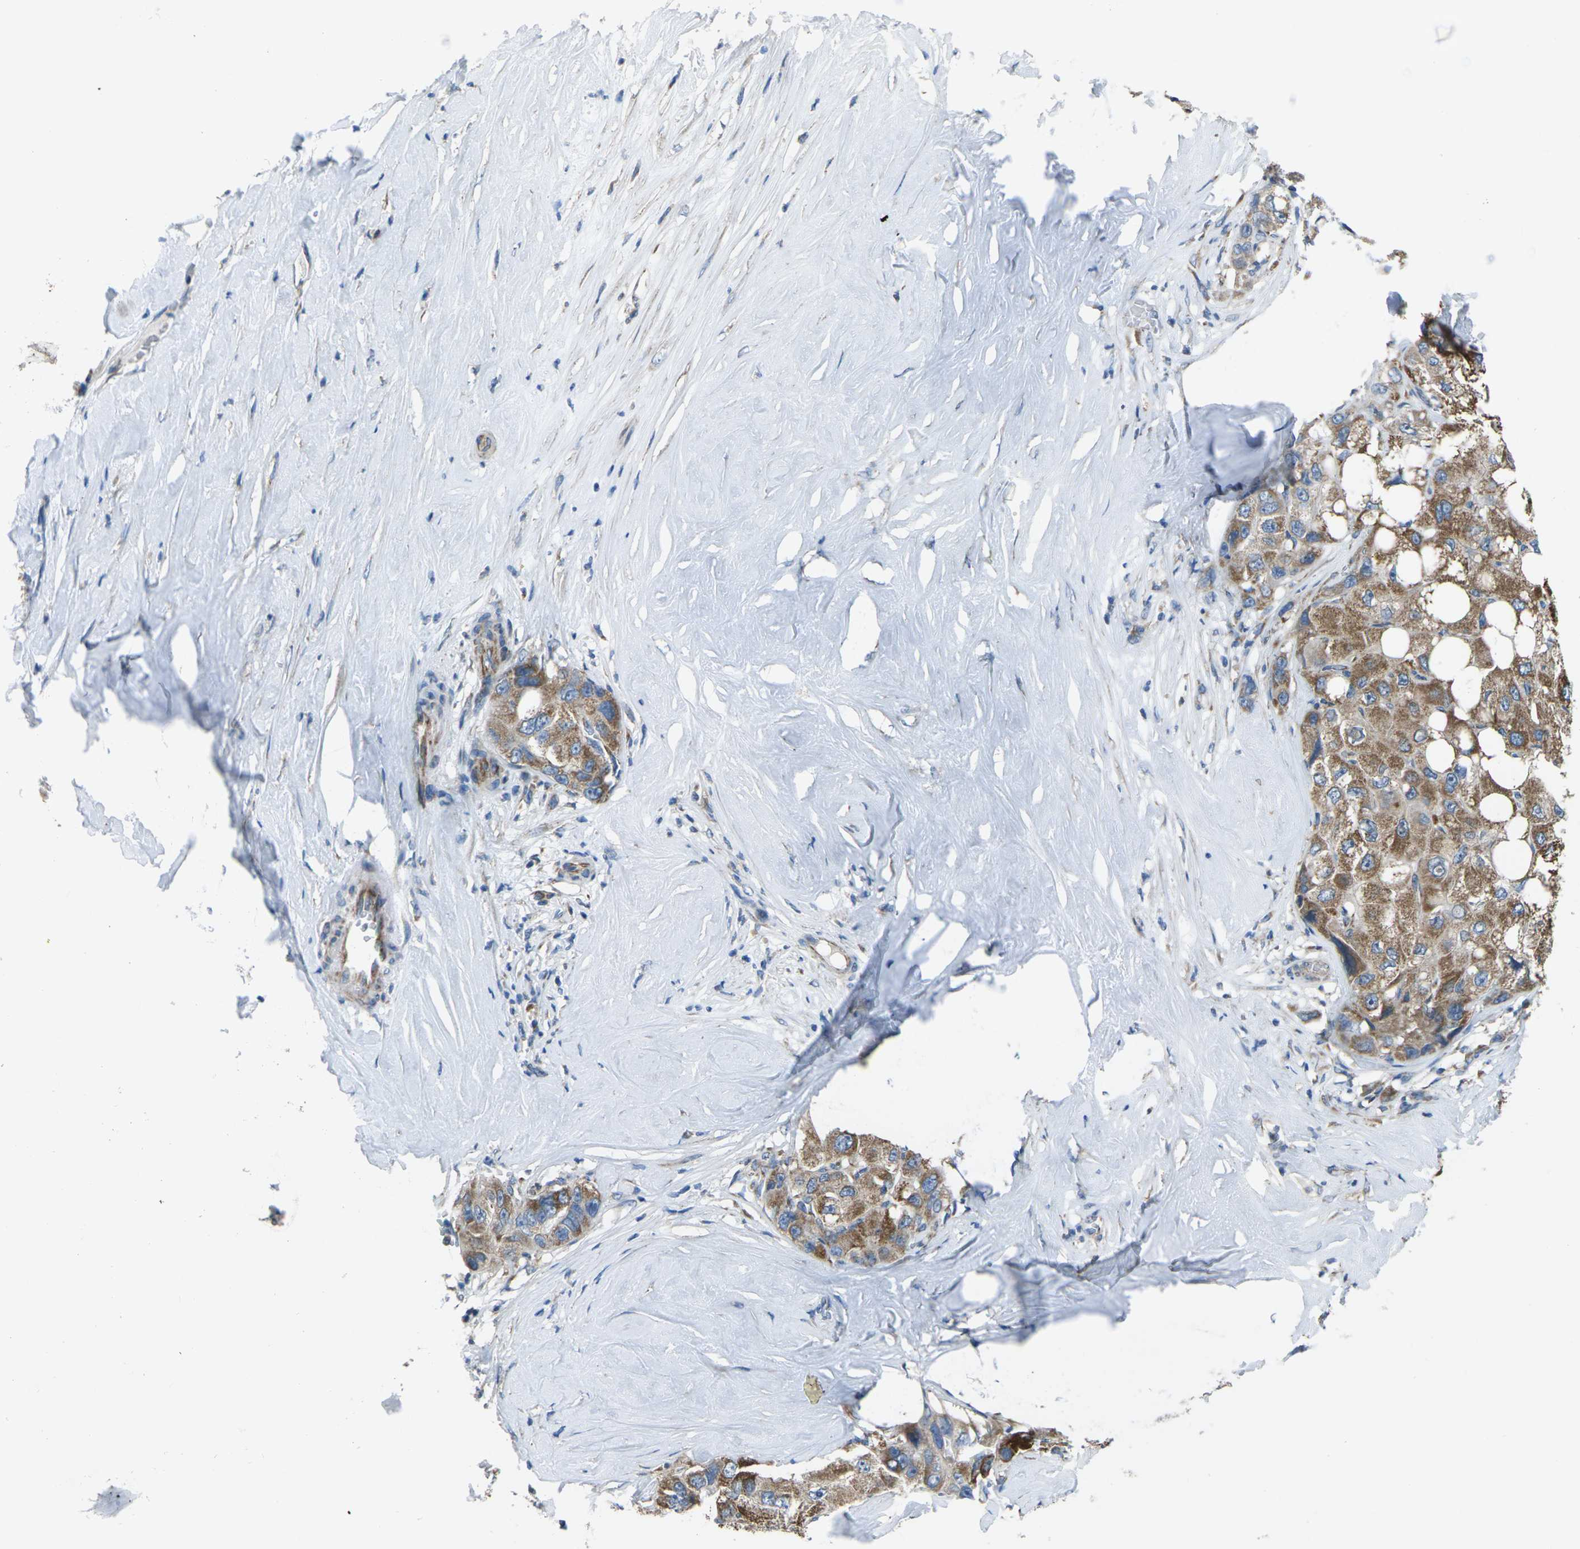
{"staining": {"intensity": "moderate", "quantity": ">75%", "location": "cytoplasmic/membranous"}, "tissue": "liver cancer", "cell_type": "Tumor cells", "image_type": "cancer", "snomed": [{"axis": "morphology", "description": "Carcinoma, Hepatocellular, NOS"}, {"axis": "topography", "description": "Liver"}], "caption": "Approximately >75% of tumor cells in liver cancer (hepatocellular carcinoma) exhibit moderate cytoplasmic/membranous protein positivity as visualized by brown immunohistochemical staining.", "gene": "TMEM120B", "patient": {"sex": "male", "age": 80}}